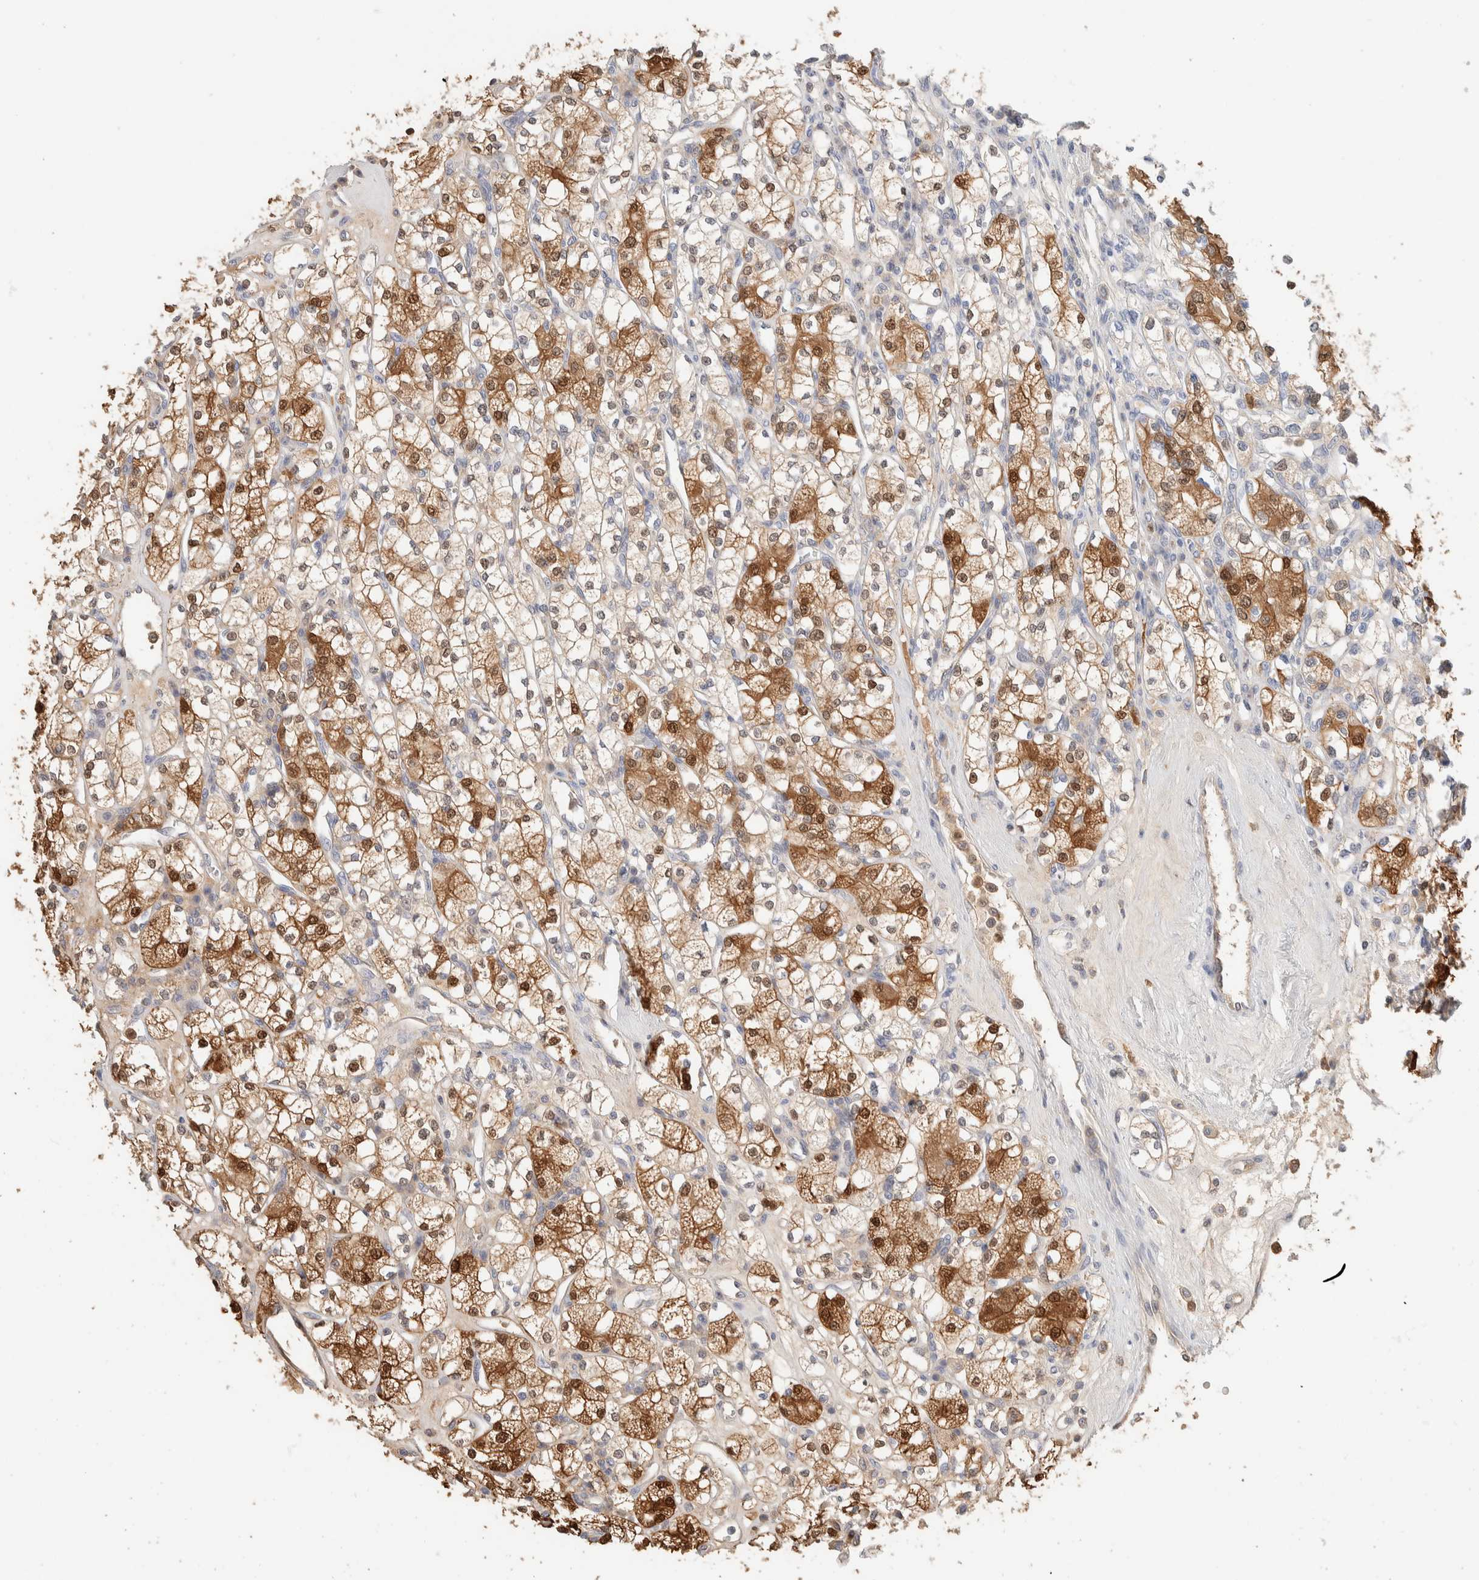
{"staining": {"intensity": "strong", "quantity": "25%-75%", "location": "cytoplasmic/membranous,nuclear"}, "tissue": "renal cancer", "cell_type": "Tumor cells", "image_type": "cancer", "snomed": [{"axis": "morphology", "description": "Adenocarcinoma, NOS"}, {"axis": "topography", "description": "Kidney"}], "caption": "Immunohistochemistry of renal cancer displays high levels of strong cytoplasmic/membranous and nuclear staining in approximately 25%-75% of tumor cells.", "gene": "SETD4", "patient": {"sex": "male", "age": 77}}